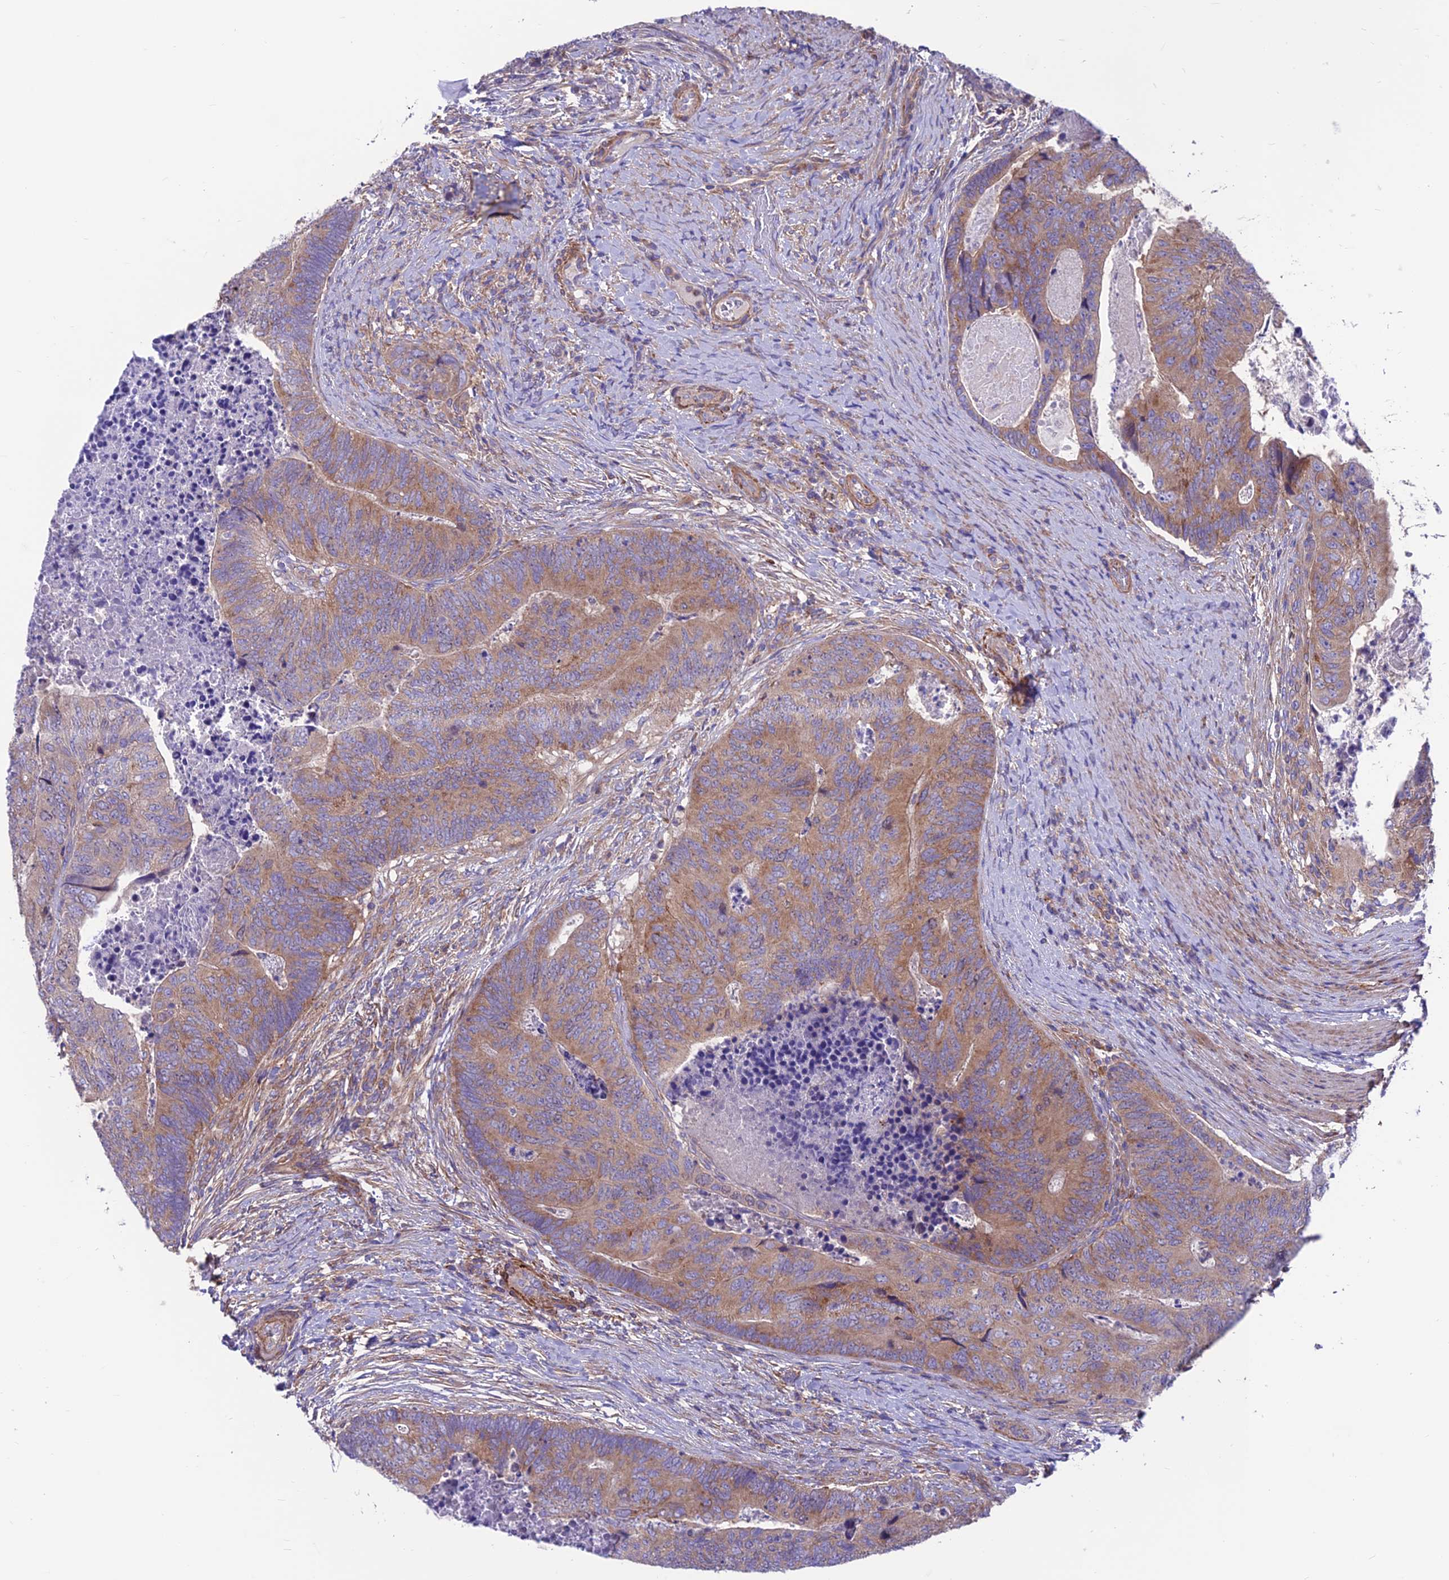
{"staining": {"intensity": "moderate", "quantity": ">75%", "location": "cytoplasmic/membranous"}, "tissue": "colorectal cancer", "cell_type": "Tumor cells", "image_type": "cancer", "snomed": [{"axis": "morphology", "description": "Adenocarcinoma, NOS"}, {"axis": "topography", "description": "Colon"}], "caption": "A high-resolution histopathology image shows immunohistochemistry (IHC) staining of colorectal cancer (adenocarcinoma), which exhibits moderate cytoplasmic/membranous staining in approximately >75% of tumor cells.", "gene": "VPS16", "patient": {"sex": "female", "age": 67}}